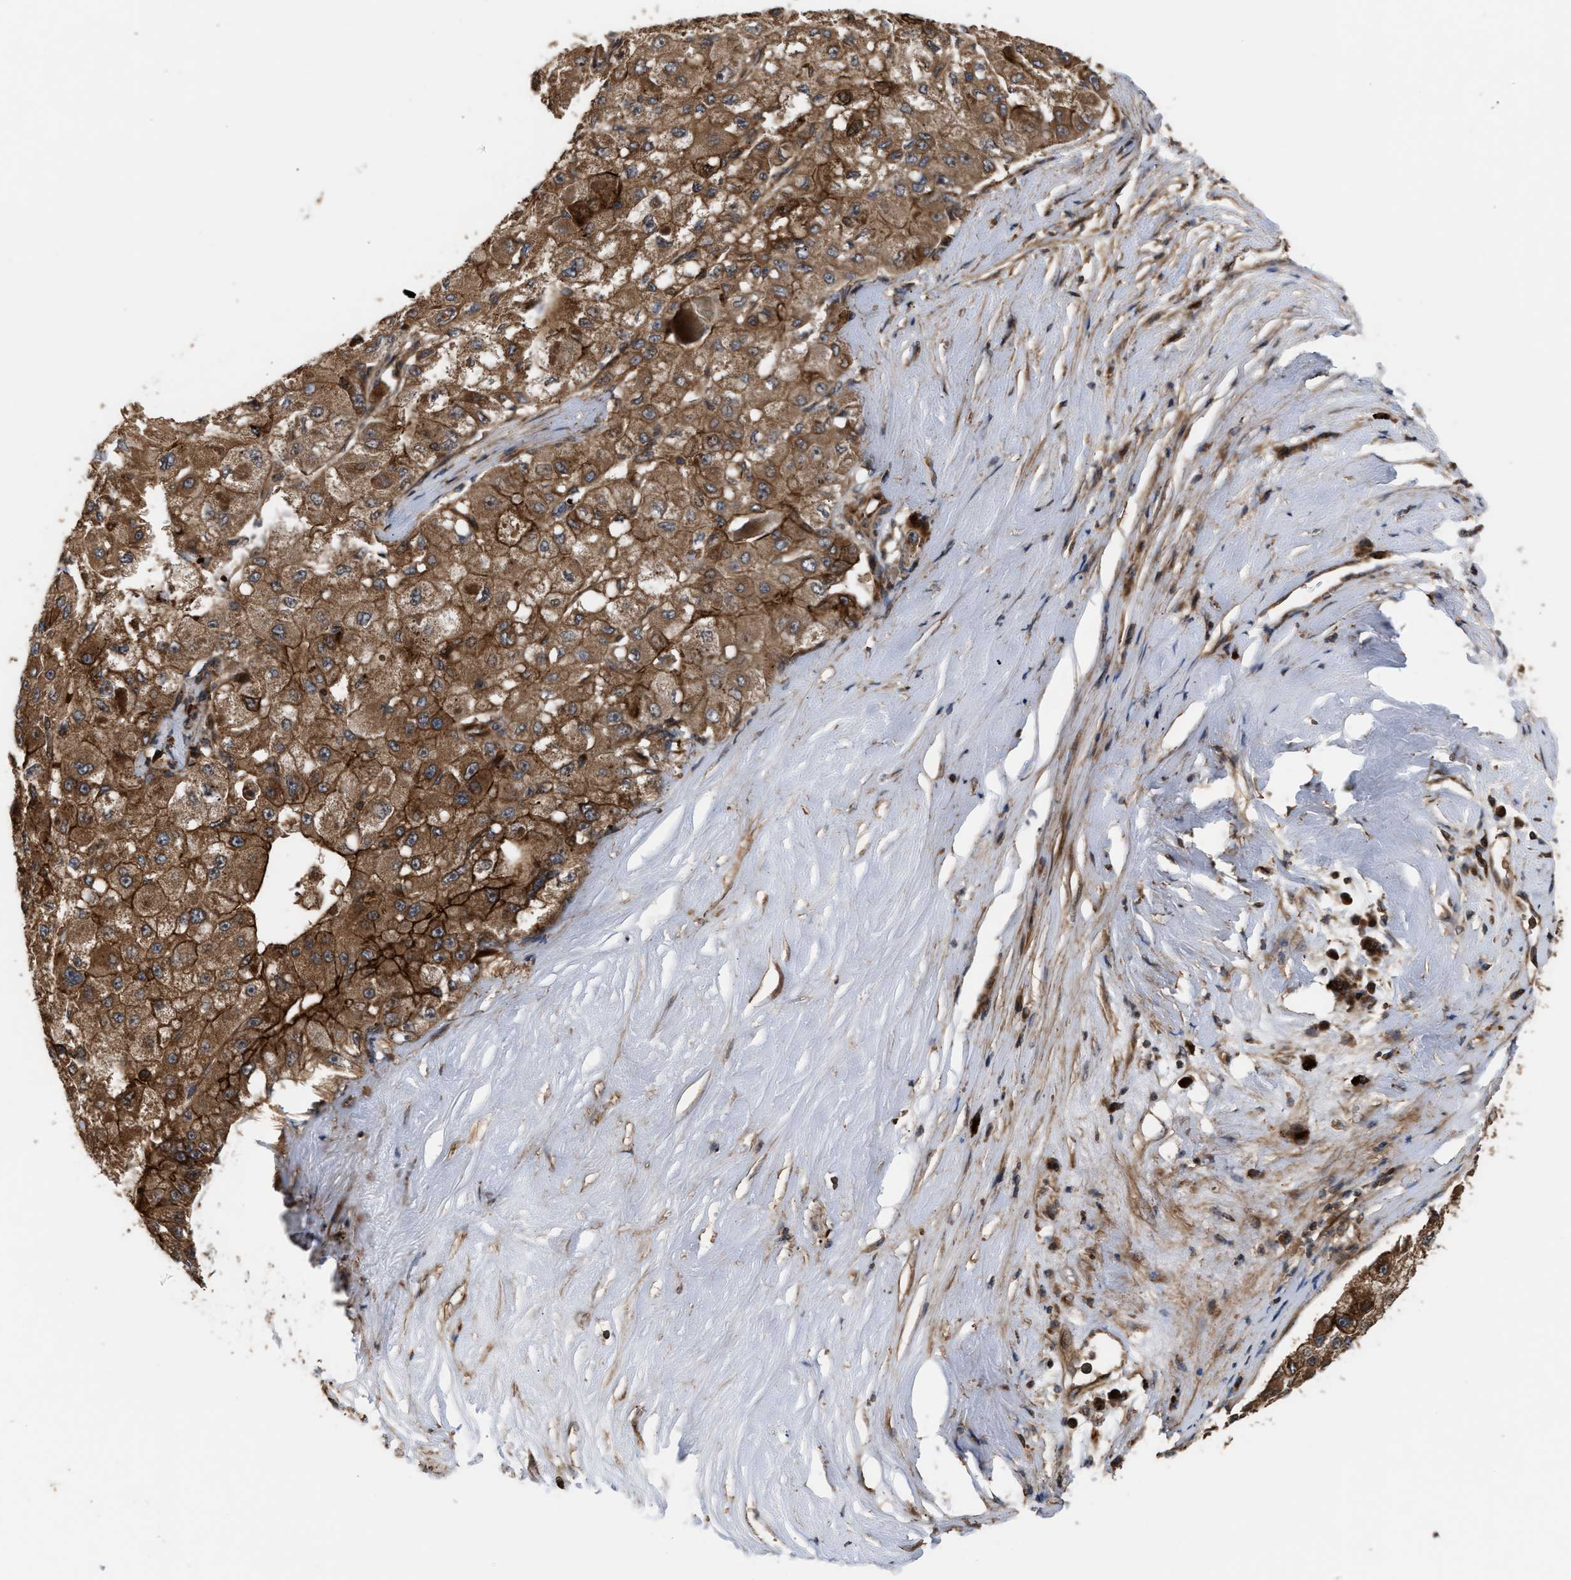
{"staining": {"intensity": "strong", "quantity": ">75%", "location": "cytoplasmic/membranous"}, "tissue": "liver cancer", "cell_type": "Tumor cells", "image_type": "cancer", "snomed": [{"axis": "morphology", "description": "Carcinoma, Hepatocellular, NOS"}, {"axis": "topography", "description": "Liver"}], "caption": "This is a histology image of immunohistochemistry (IHC) staining of liver cancer (hepatocellular carcinoma), which shows strong expression in the cytoplasmic/membranous of tumor cells.", "gene": "STAU1", "patient": {"sex": "male", "age": 80}}